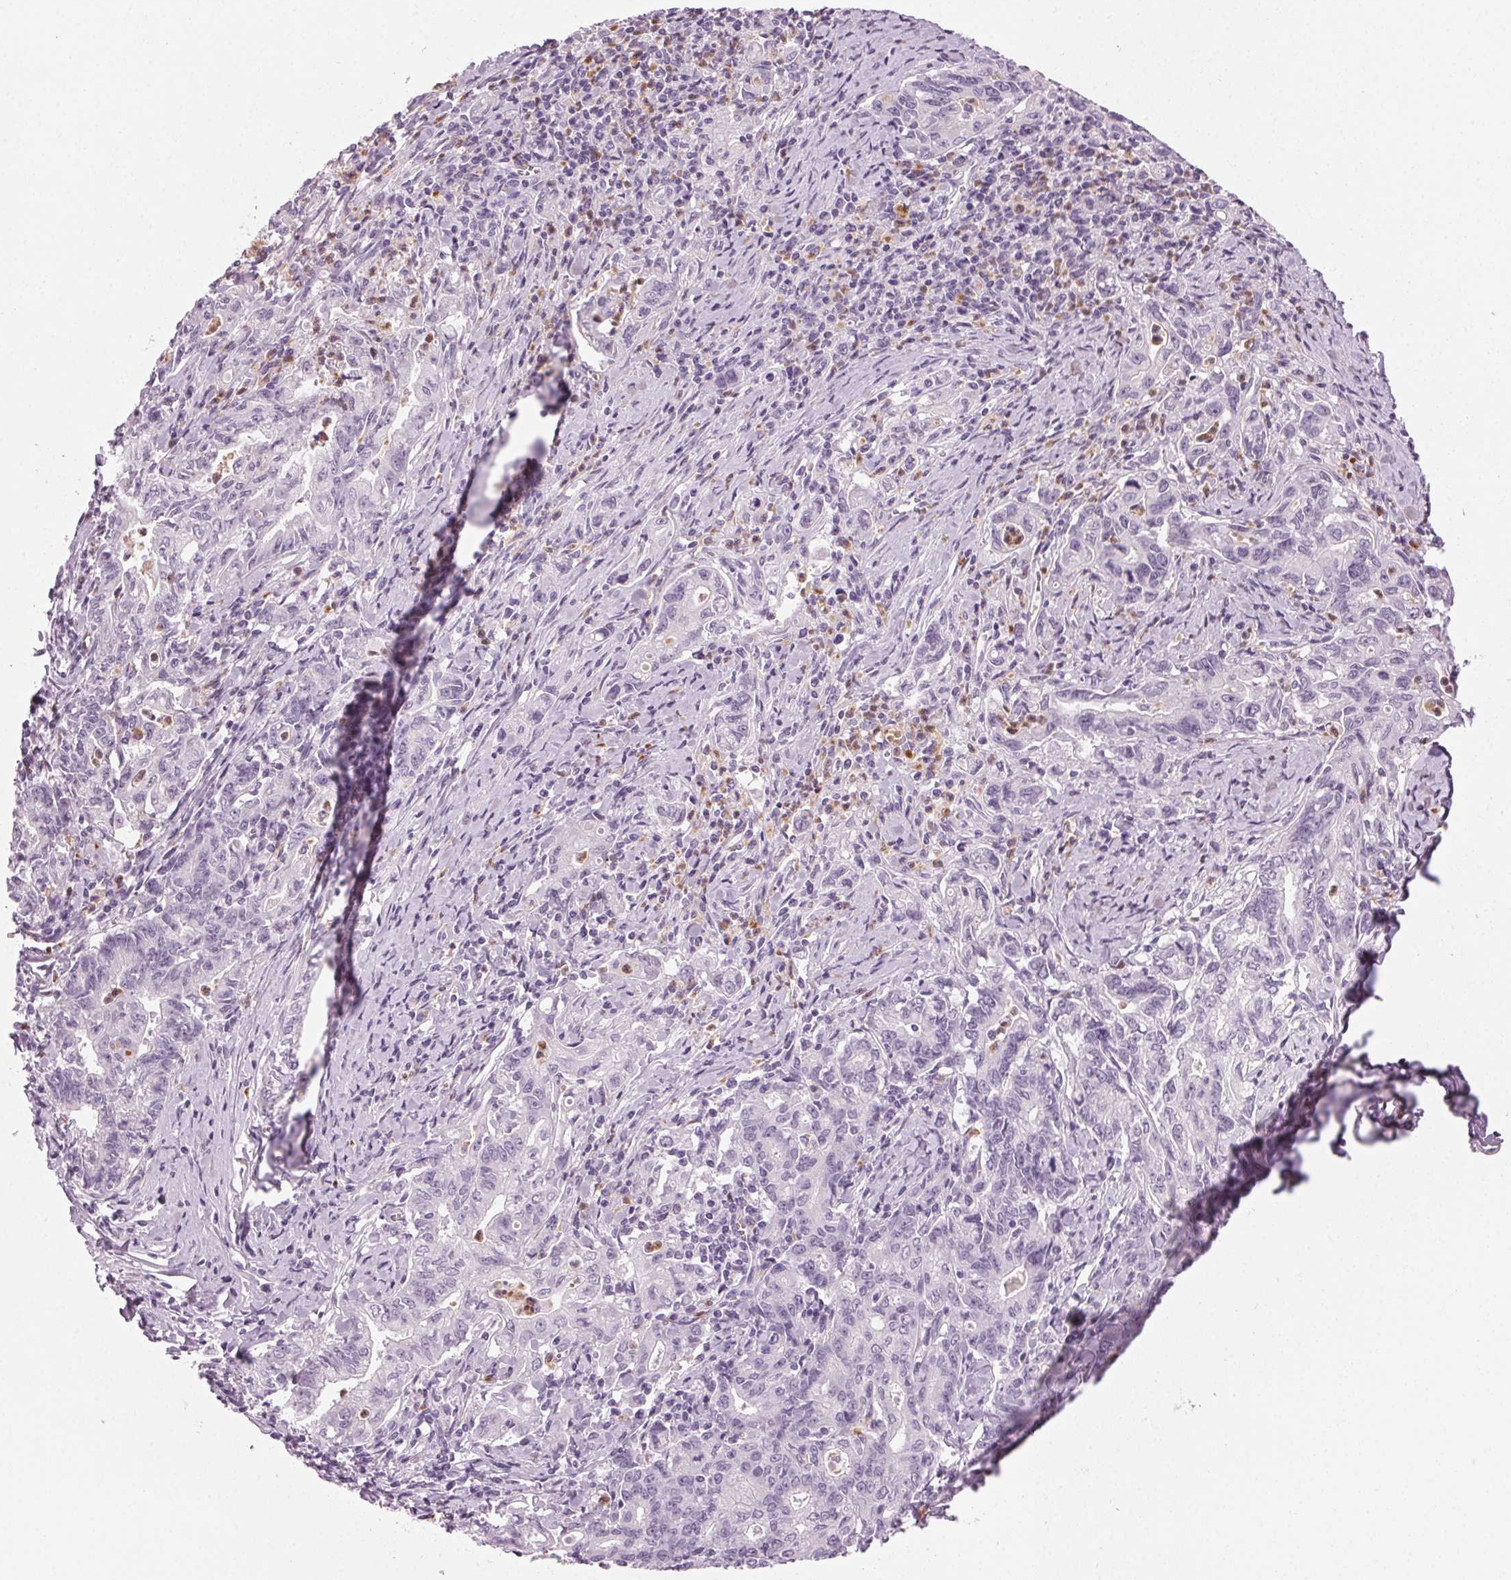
{"staining": {"intensity": "negative", "quantity": "none", "location": "none"}, "tissue": "stomach cancer", "cell_type": "Tumor cells", "image_type": "cancer", "snomed": [{"axis": "morphology", "description": "Adenocarcinoma, NOS"}, {"axis": "topography", "description": "Stomach, upper"}], "caption": "Adenocarcinoma (stomach) stained for a protein using immunohistochemistry shows no expression tumor cells.", "gene": "MPO", "patient": {"sex": "female", "age": 79}}